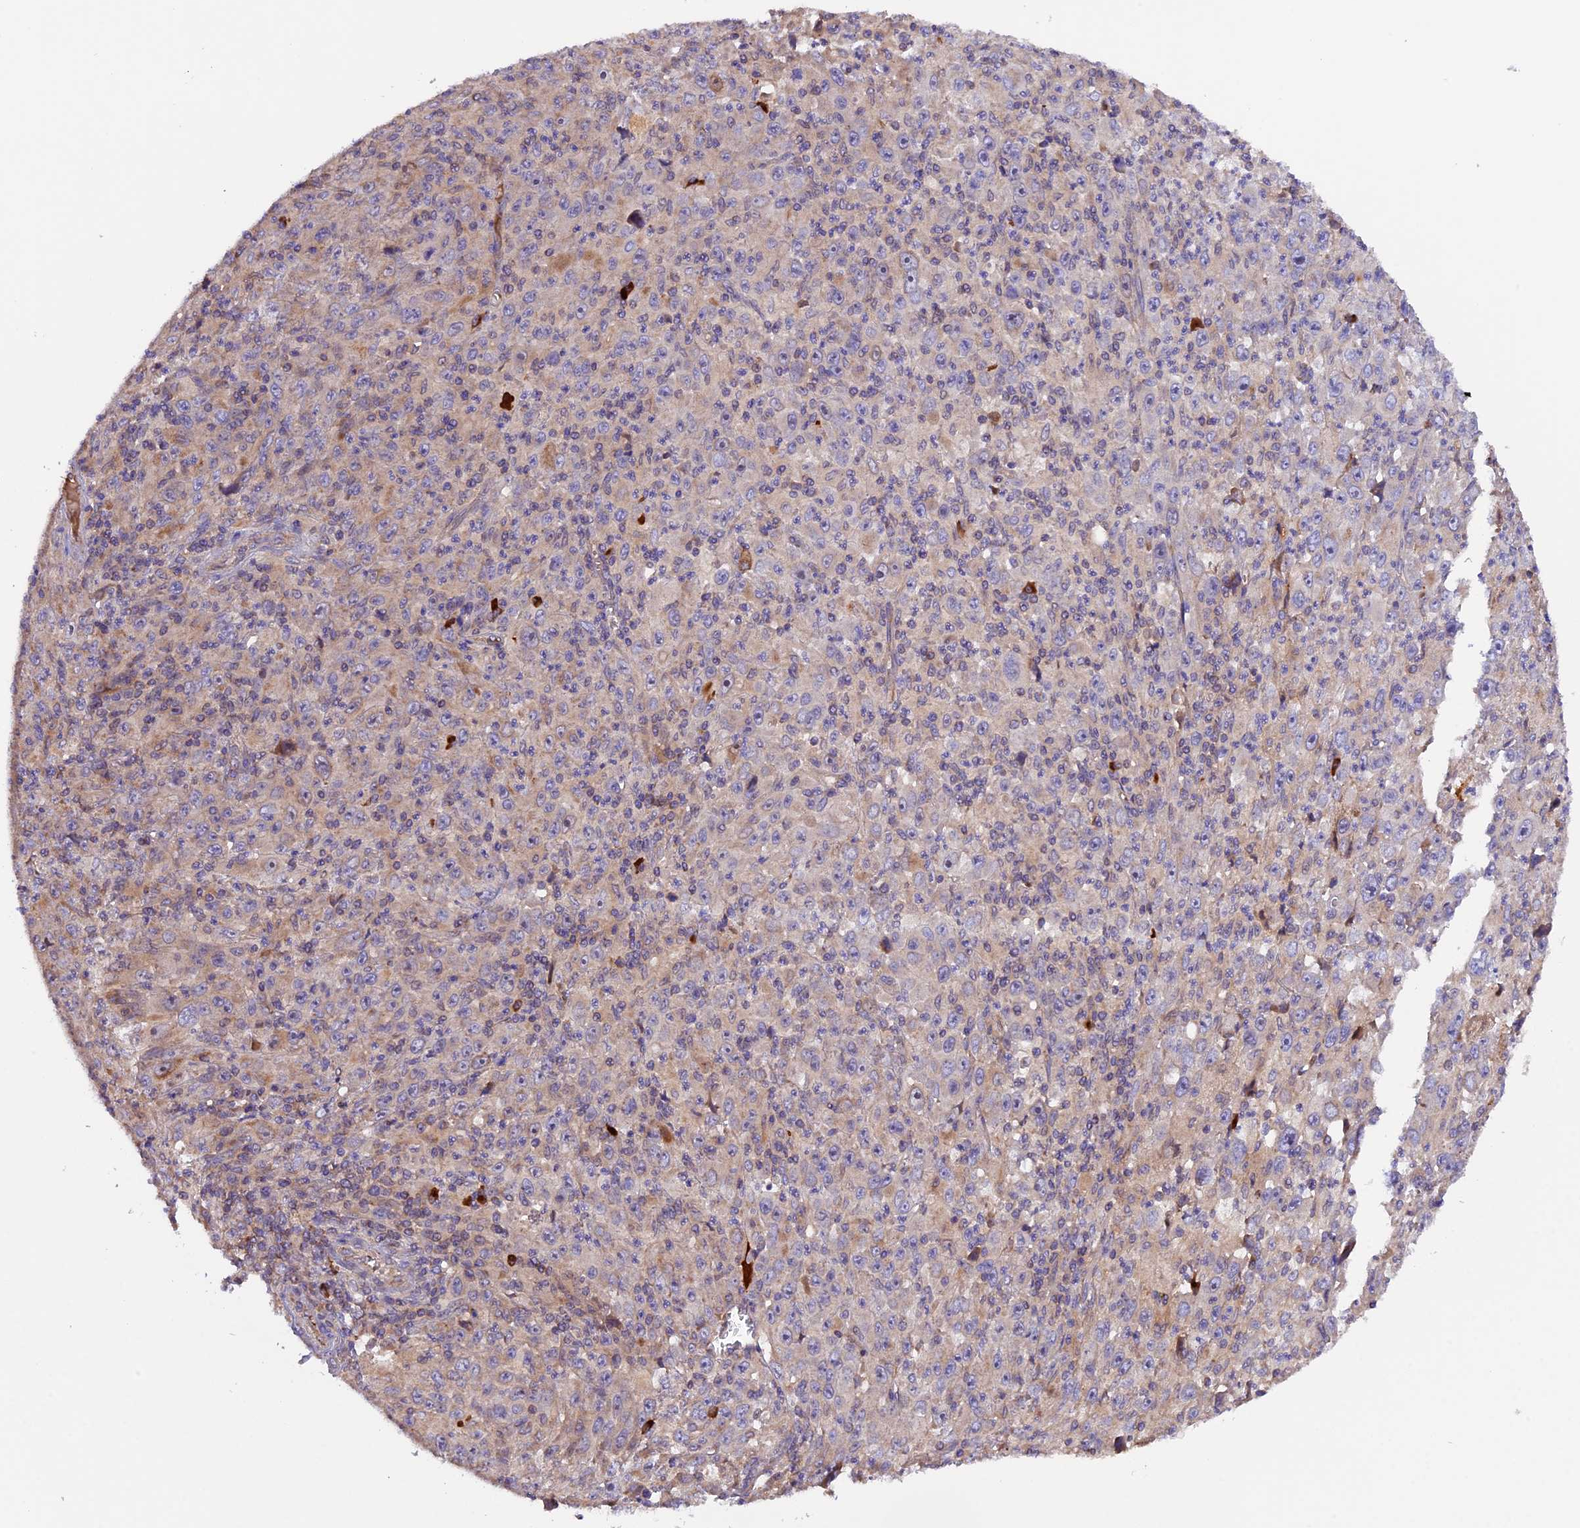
{"staining": {"intensity": "weak", "quantity": "25%-75%", "location": "cytoplasmic/membranous"}, "tissue": "melanoma", "cell_type": "Tumor cells", "image_type": "cancer", "snomed": [{"axis": "morphology", "description": "Malignant melanoma, Metastatic site"}, {"axis": "topography", "description": "Skin"}], "caption": "Malignant melanoma (metastatic site) tissue shows weak cytoplasmic/membranous staining in approximately 25%-75% of tumor cells (IHC, brightfield microscopy, high magnification).", "gene": "METTL22", "patient": {"sex": "female", "age": 56}}